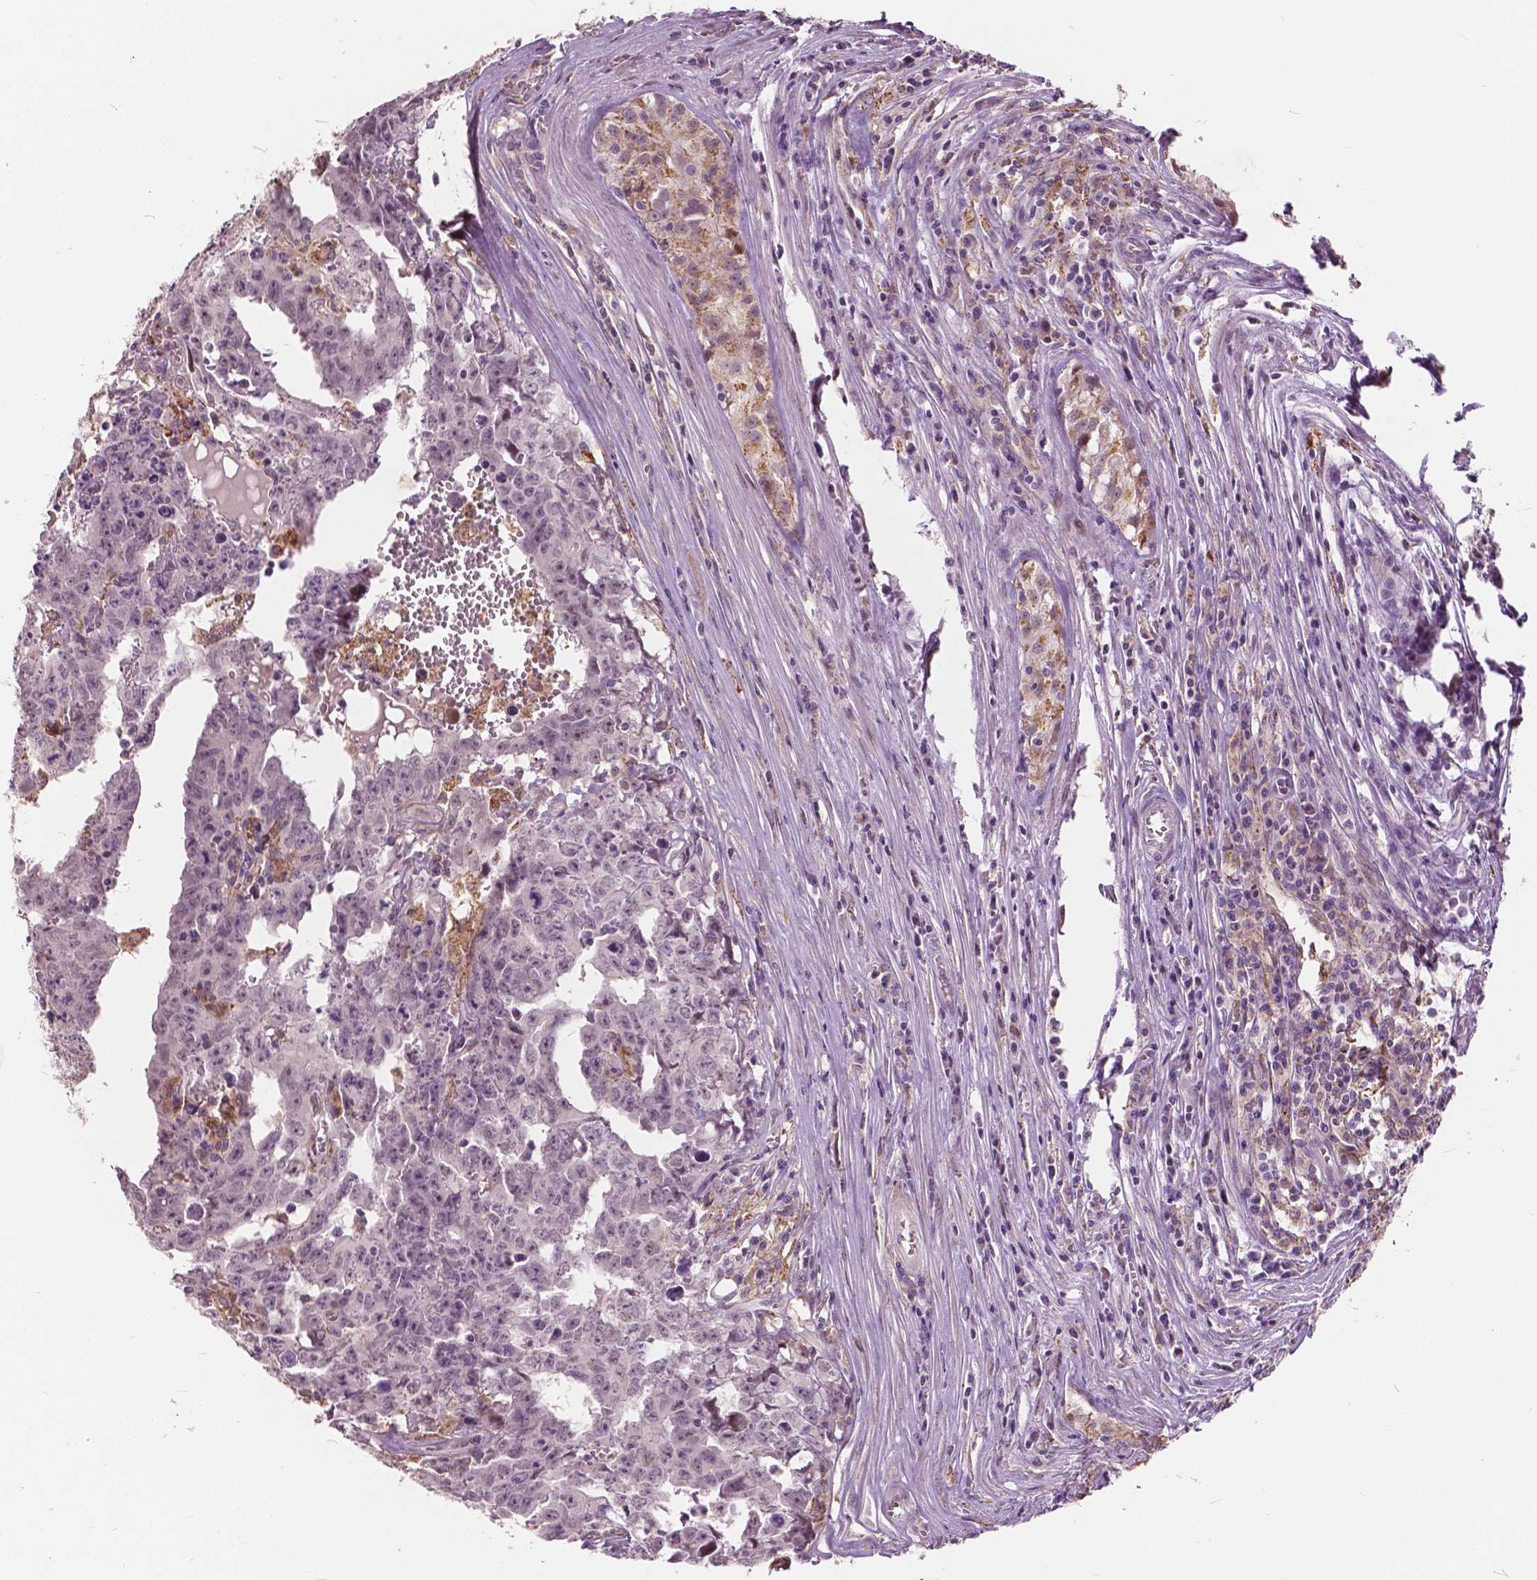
{"staining": {"intensity": "negative", "quantity": "none", "location": "none"}, "tissue": "testis cancer", "cell_type": "Tumor cells", "image_type": "cancer", "snomed": [{"axis": "morphology", "description": "Carcinoma, Embryonal, NOS"}, {"axis": "topography", "description": "Testis"}], "caption": "The micrograph demonstrates no staining of tumor cells in testis embryonal carcinoma.", "gene": "DLX6", "patient": {"sex": "male", "age": 22}}